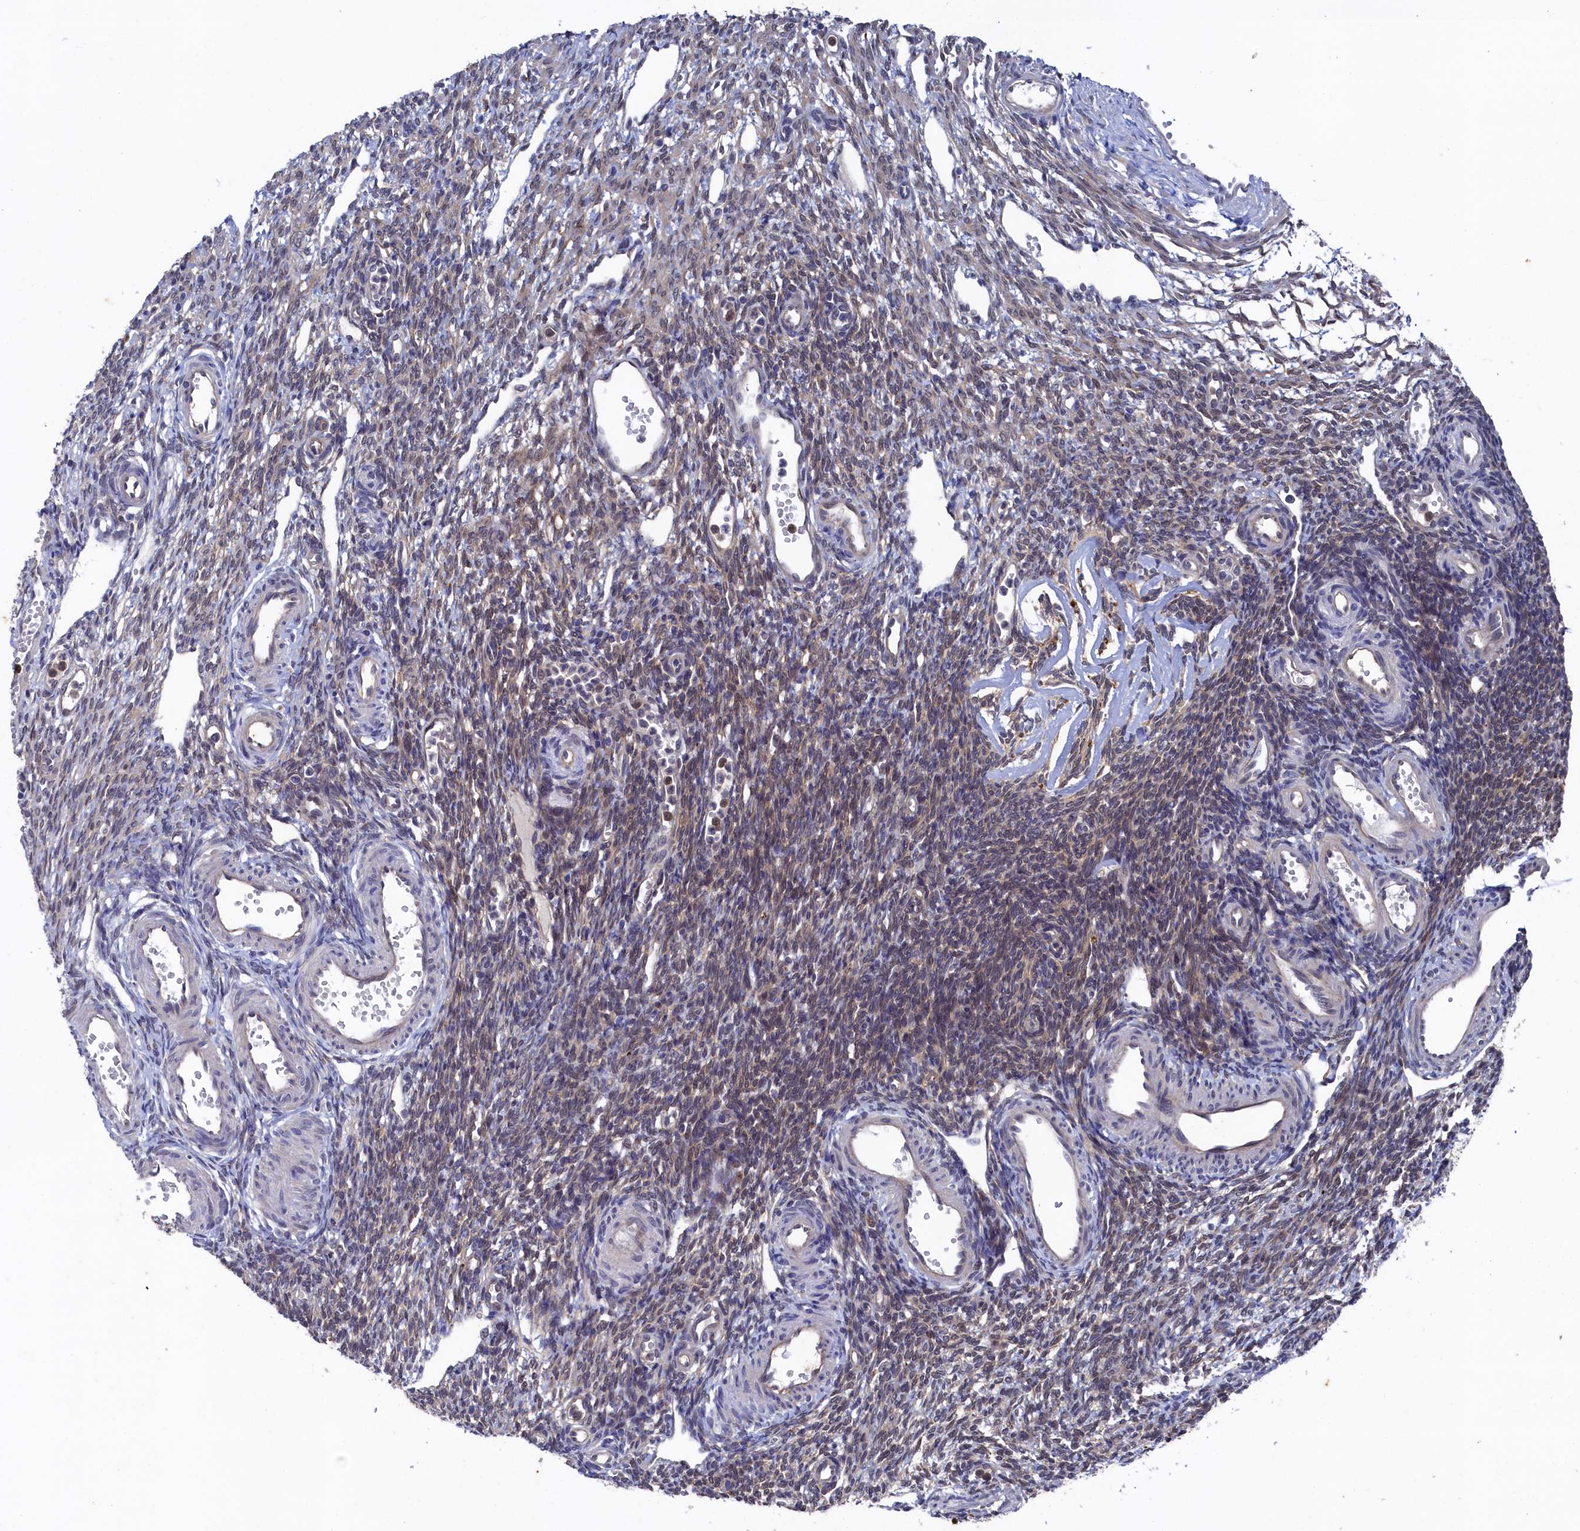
{"staining": {"intensity": "moderate", "quantity": ">75%", "location": "cytoplasmic/membranous,nuclear"}, "tissue": "ovary", "cell_type": "Follicle cells", "image_type": "normal", "snomed": [{"axis": "morphology", "description": "Normal tissue, NOS"}, {"axis": "morphology", "description": "Cyst, NOS"}, {"axis": "topography", "description": "Ovary"}], "caption": "Brown immunohistochemical staining in unremarkable human ovary demonstrates moderate cytoplasmic/membranous,nuclear staining in about >75% of follicle cells. (DAB (3,3'-diaminobenzidine) IHC with brightfield microscopy, high magnification).", "gene": "RNH1", "patient": {"sex": "female", "age": 33}}